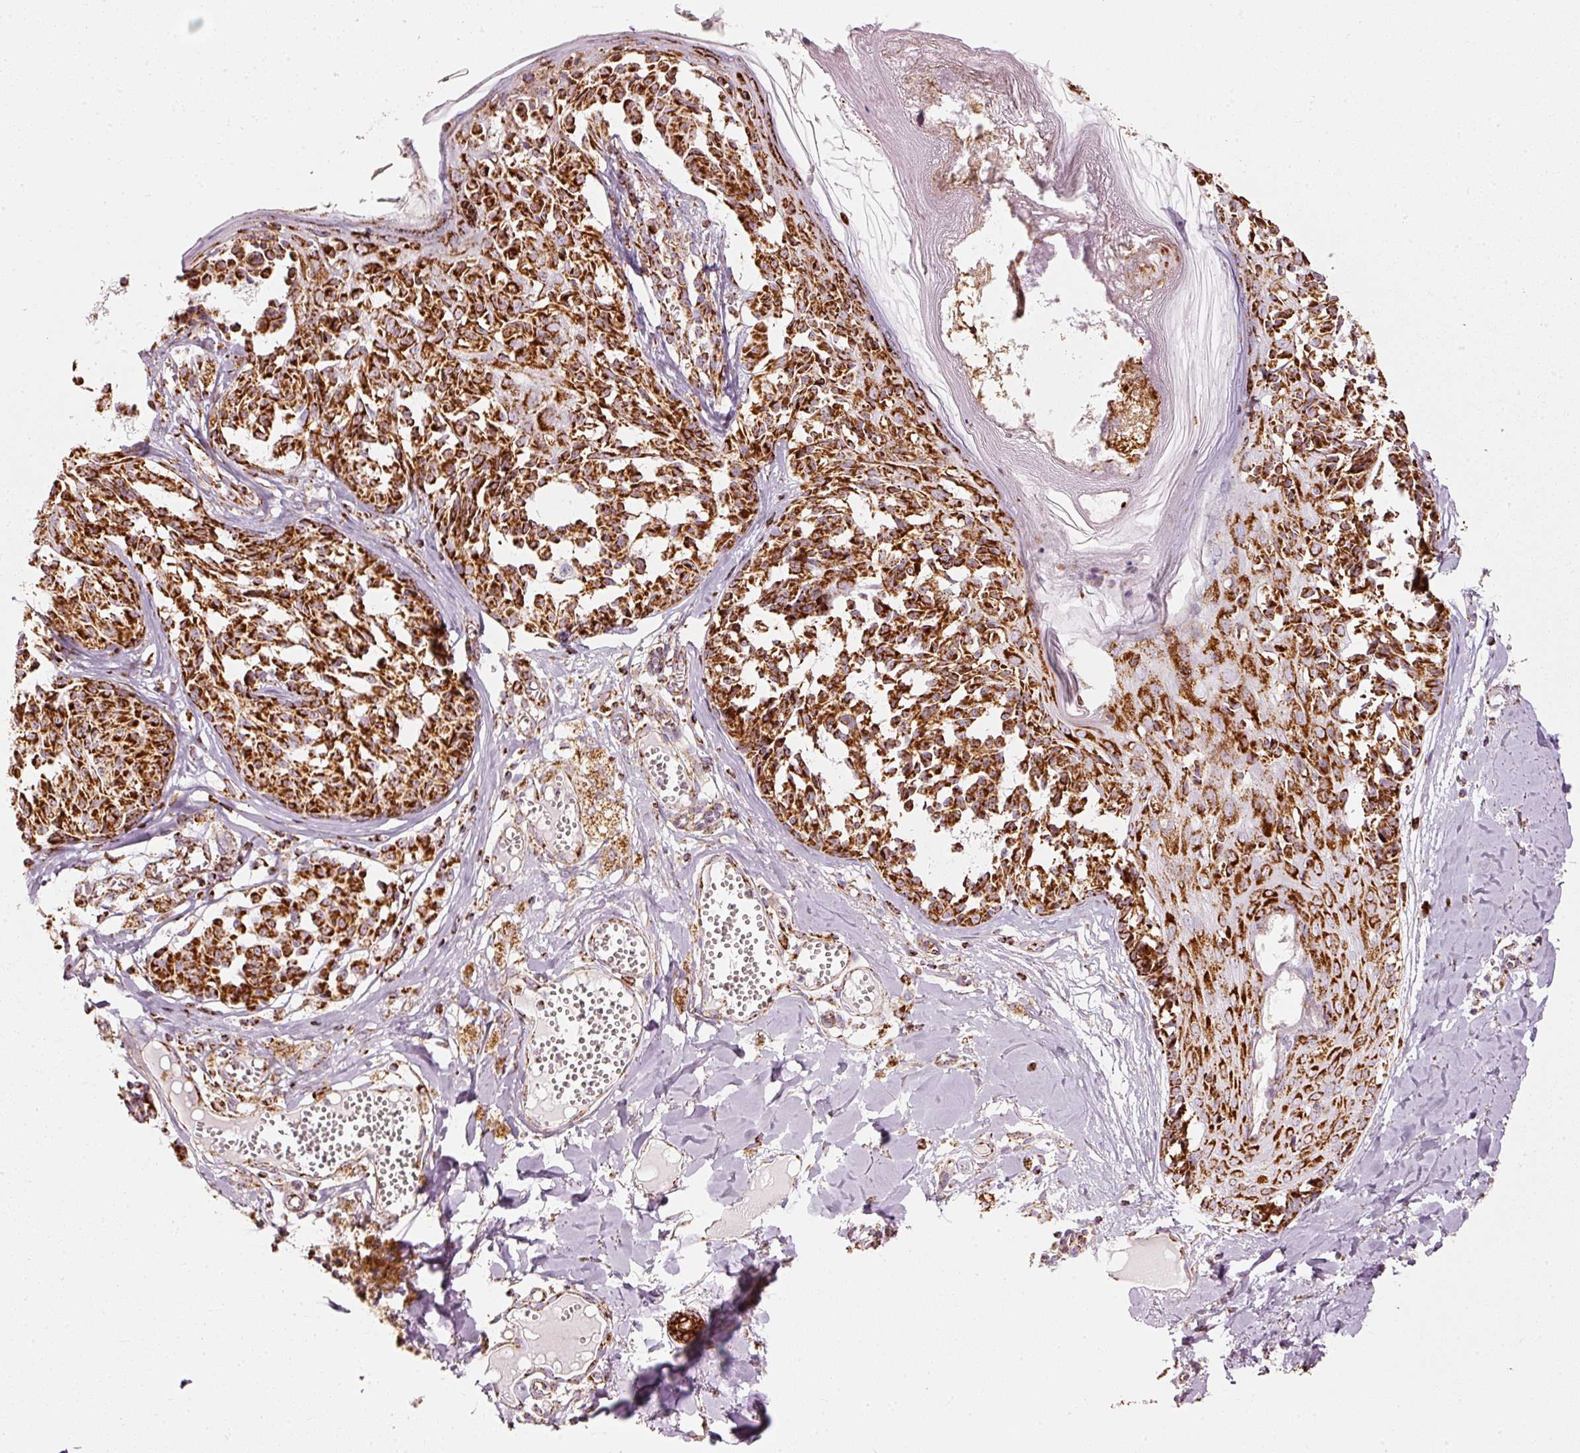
{"staining": {"intensity": "strong", "quantity": ">75%", "location": "cytoplasmic/membranous"}, "tissue": "melanoma", "cell_type": "Tumor cells", "image_type": "cancer", "snomed": [{"axis": "morphology", "description": "Malignant melanoma, NOS"}, {"axis": "topography", "description": "Skin"}], "caption": "Human melanoma stained with a protein marker reveals strong staining in tumor cells.", "gene": "MT-CO2", "patient": {"sex": "female", "age": 43}}